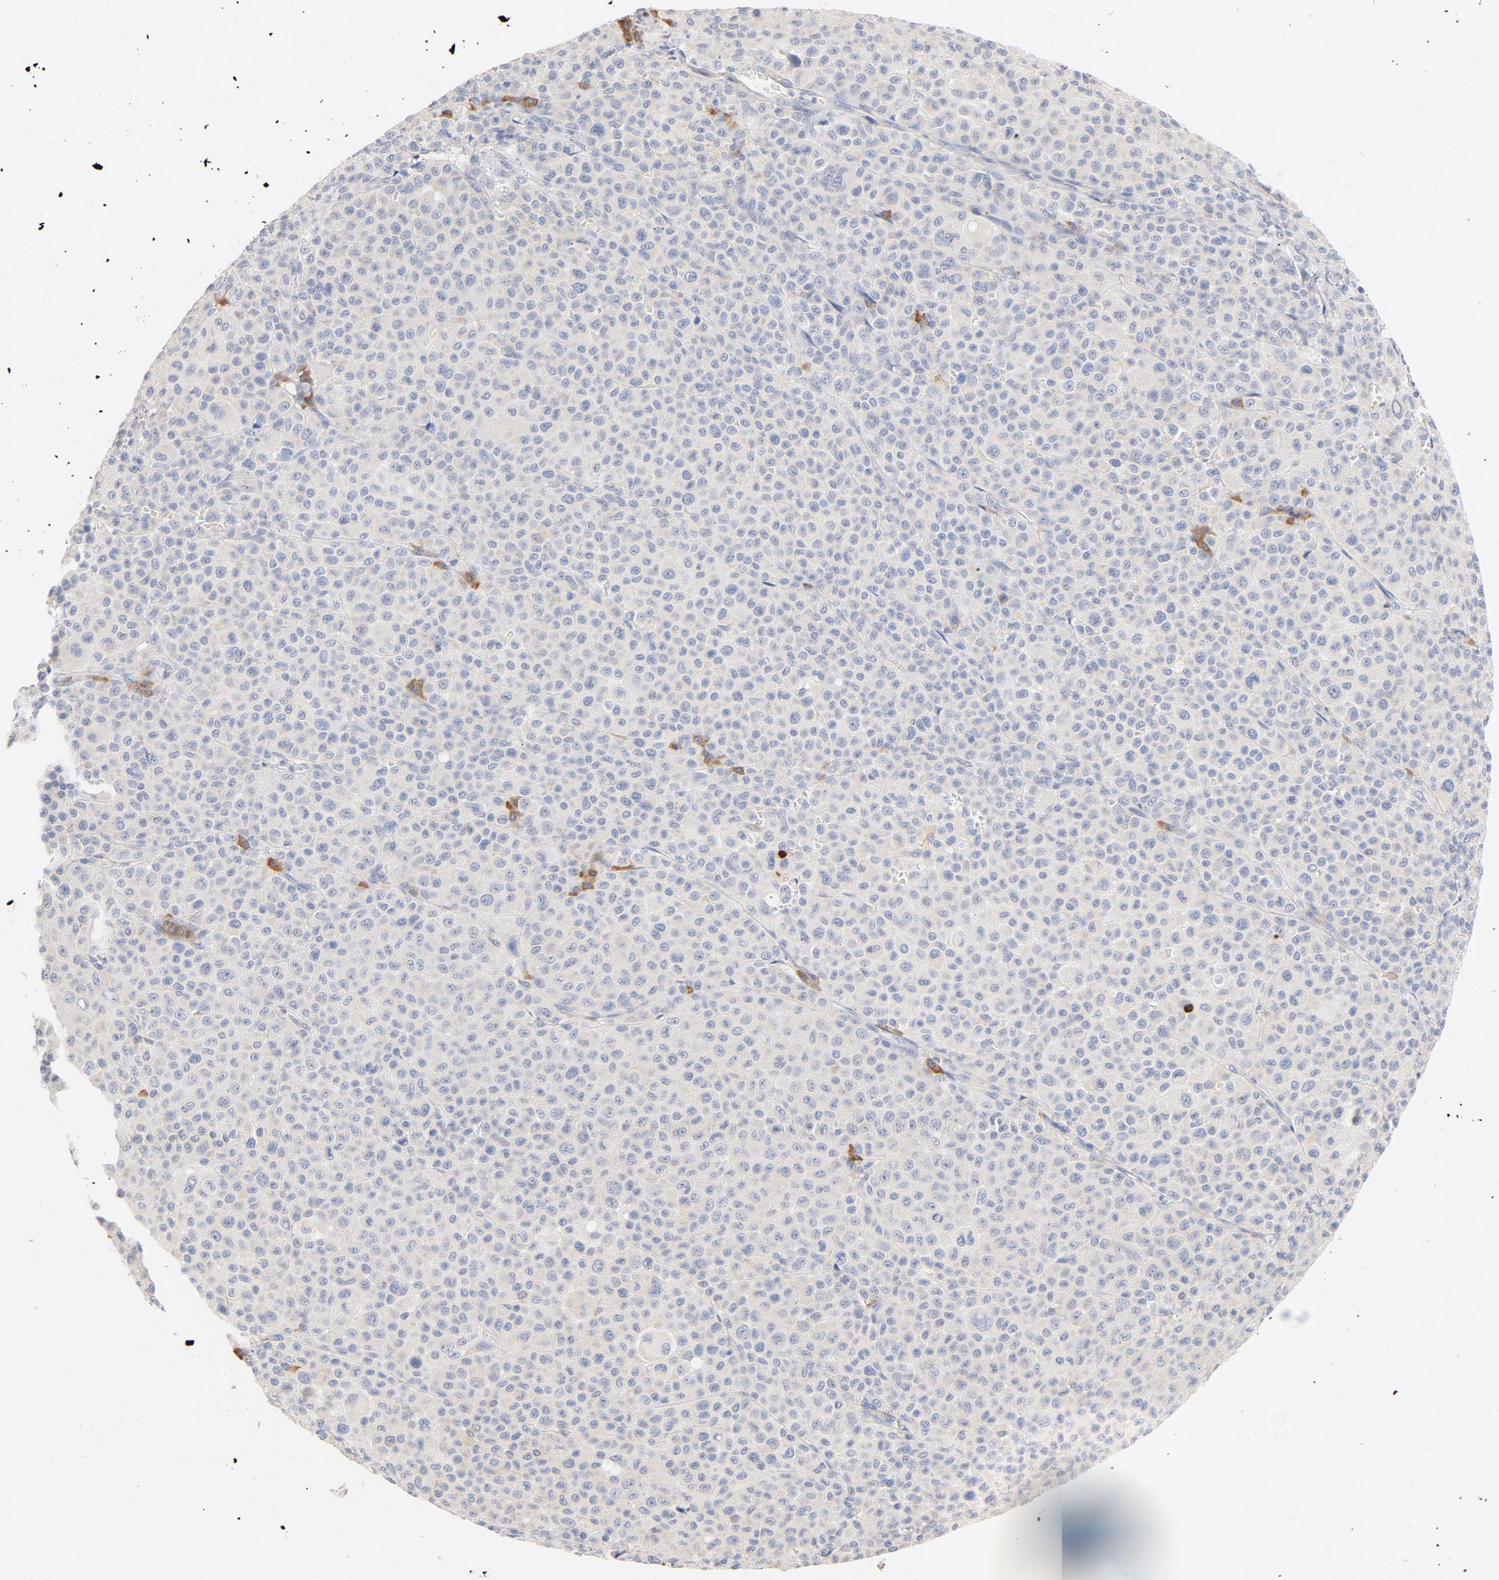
{"staining": {"intensity": "negative", "quantity": "none", "location": "none"}, "tissue": "melanoma", "cell_type": "Tumor cells", "image_type": "cancer", "snomed": [{"axis": "morphology", "description": "Malignant melanoma, Metastatic site"}, {"axis": "topography", "description": "Skin"}], "caption": "Protein analysis of malignant melanoma (metastatic site) demonstrates no significant staining in tumor cells. (Stains: DAB immunohistochemistry with hematoxylin counter stain, Microscopy: brightfield microscopy at high magnification).", "gene": "TLR4", "patient": {"sex": "female", "age": 74}}